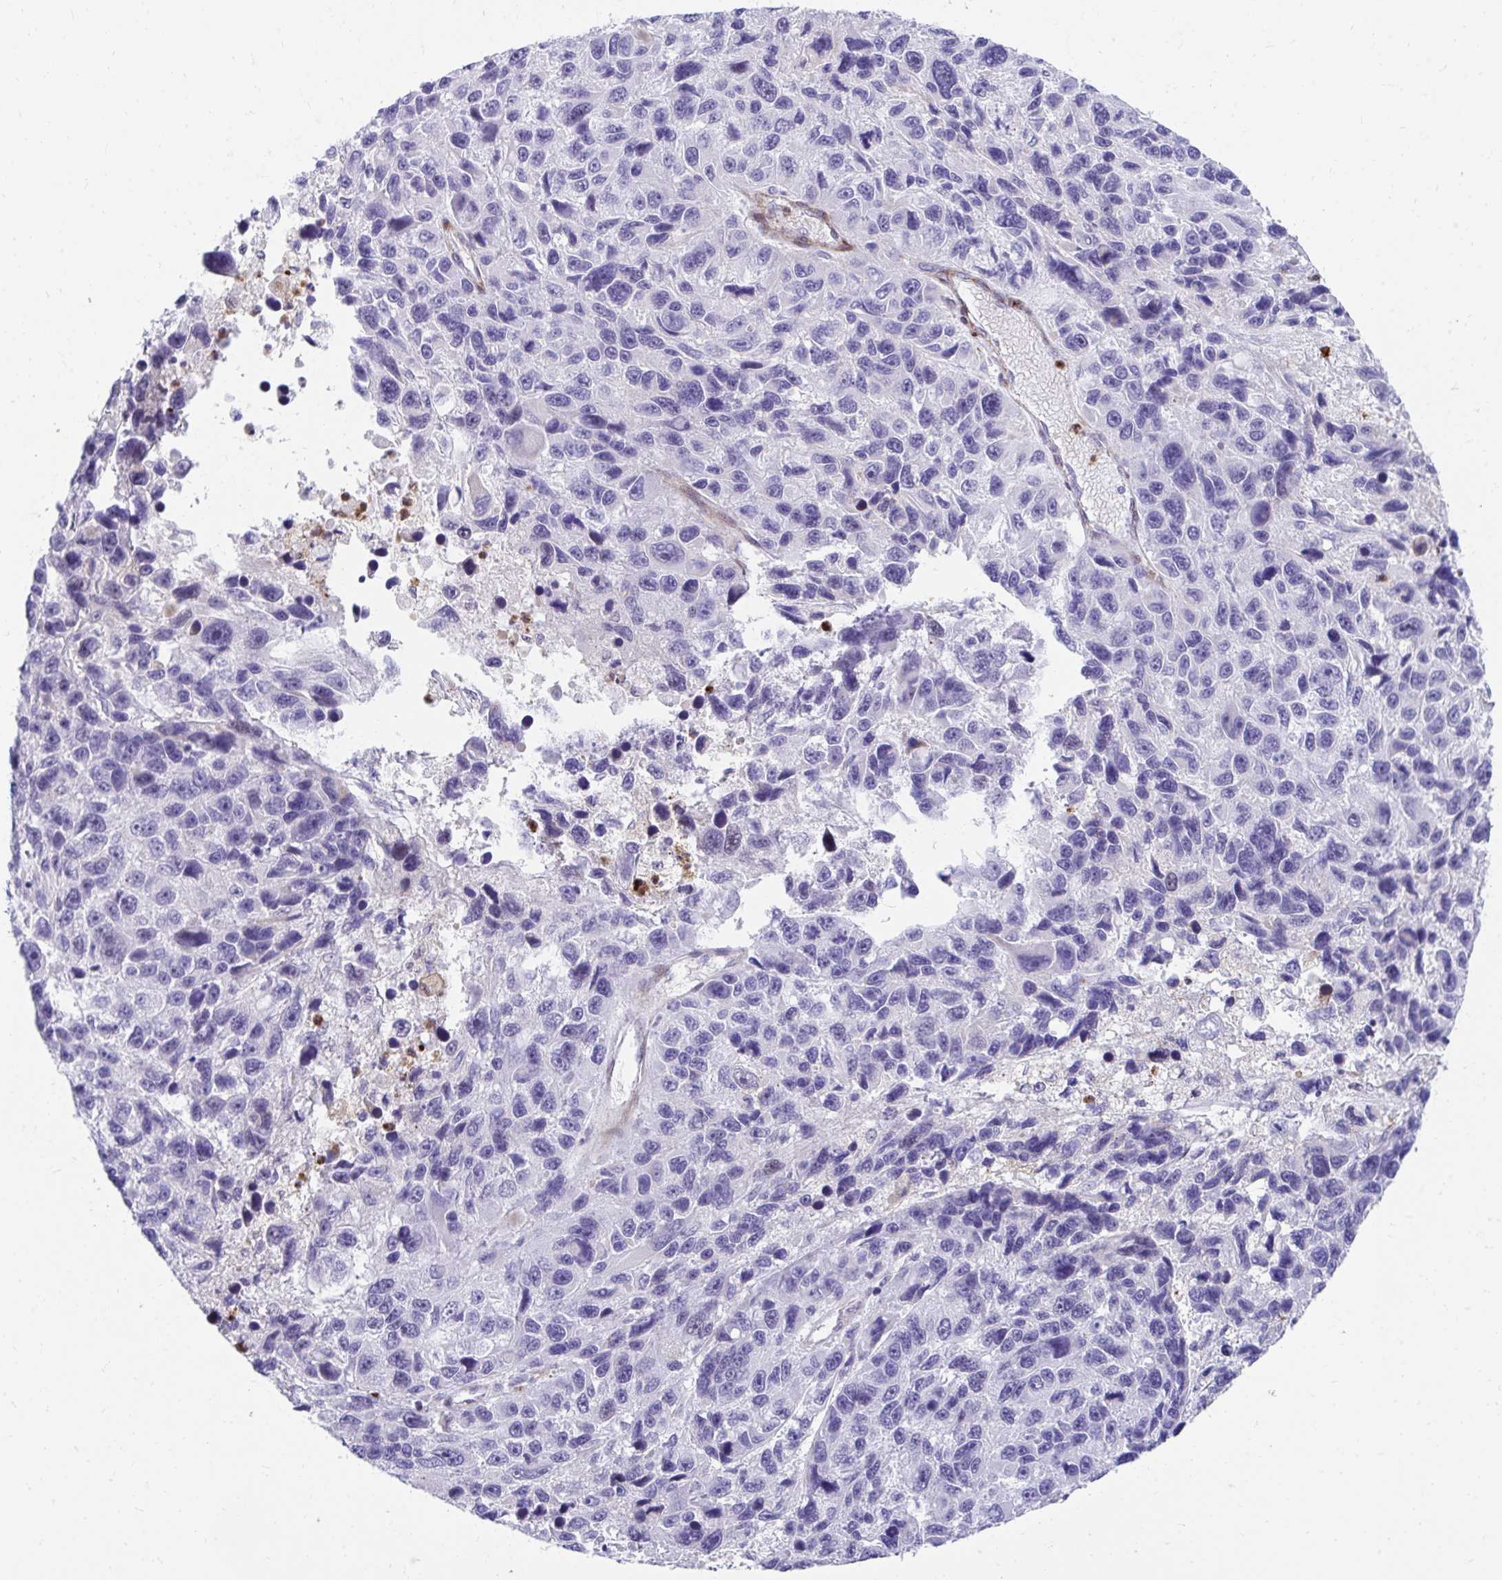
{"staining": {"intensity": "negative", "quantity": "none", "location": "none"}, "tissue": "melanoma", "cell_type": "Tumor cells", "image_type": "cancer", "snomed": [{"axis": "morphology", "description": "Malignant melanoma, NOS"}, {"axis": "topography", "description": "Skin"}], "caption": "The immunohistochemistry (IHC) micrograph has no significant expression in tumor cells of melanoma tissue.", "gene": "CSTB", "patient": {"sex": "male", "age": 53}}